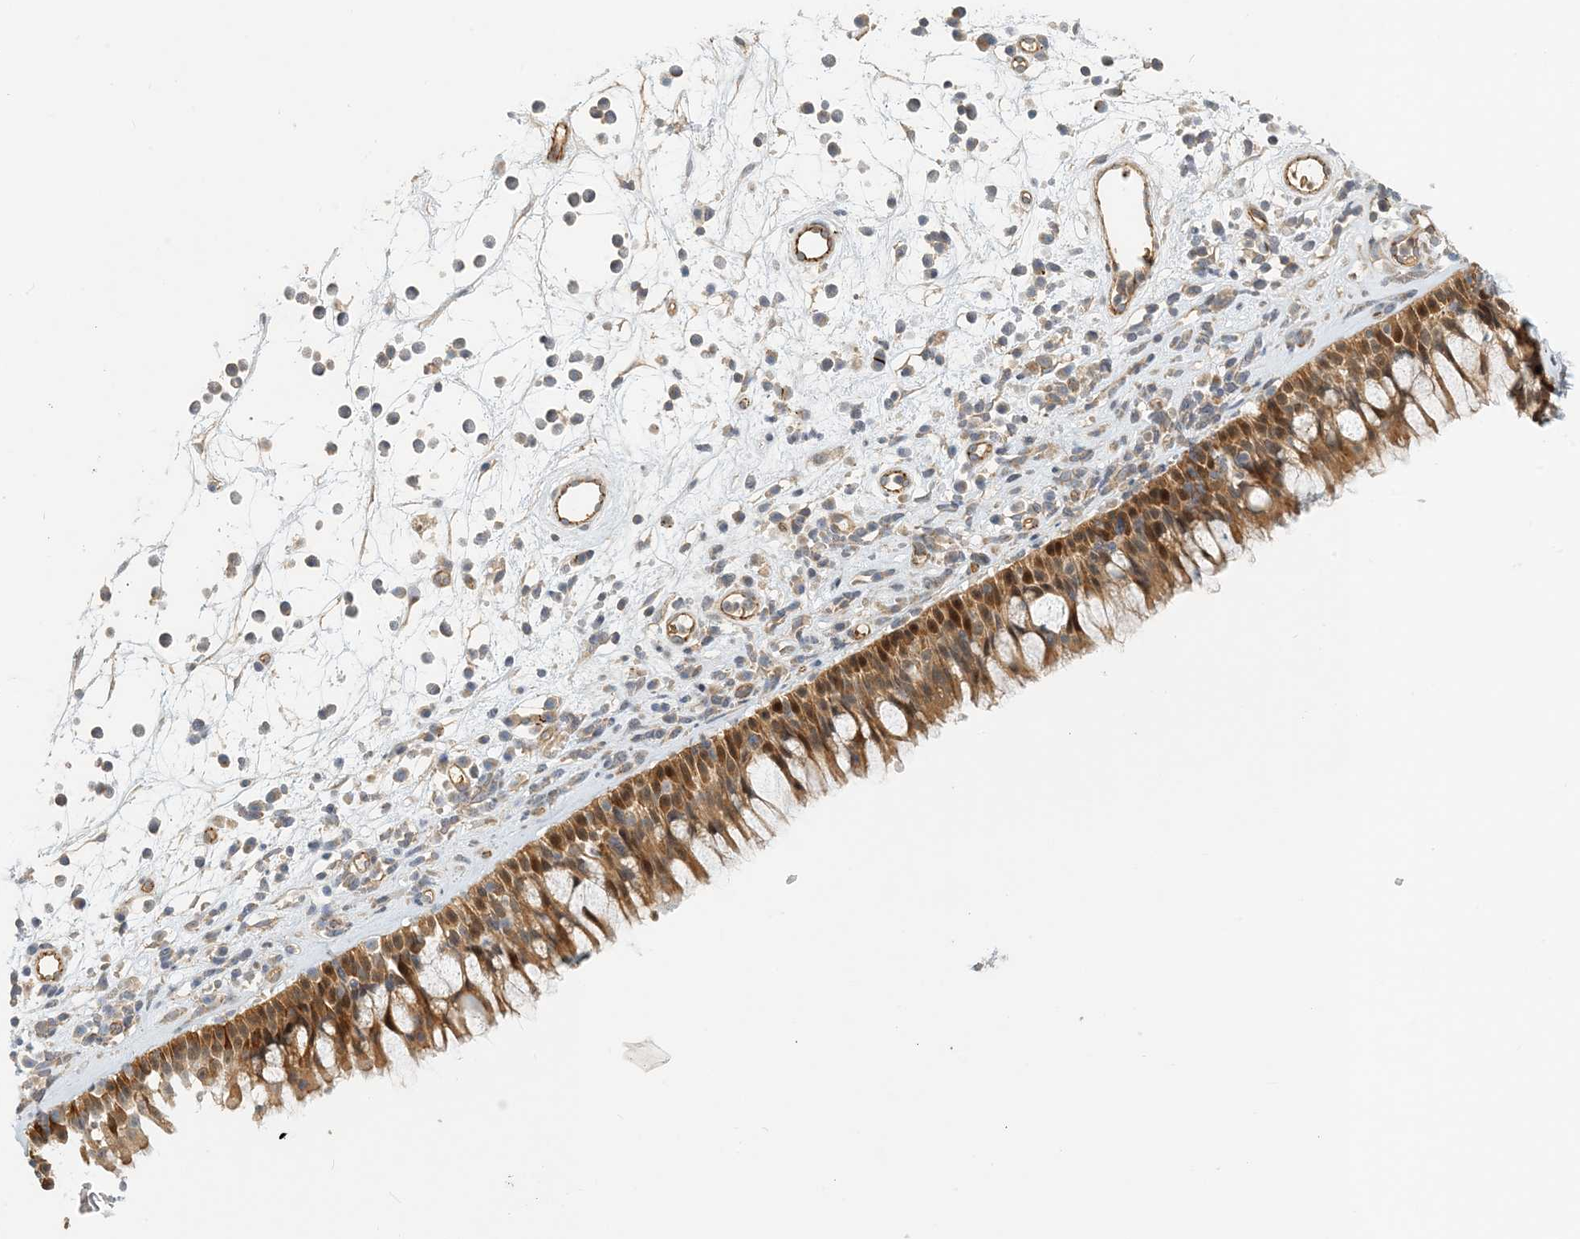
{"staining": {"intensity": "moderate", "quantity": ">75%", "location": "cytoplasmic/membranous,nuclear"}, "tissue": "nasopharynx", "cell_type": "Respiratory epithelial cells", "image_type": "normal", "snomed": [{"axis": "morphology", "description": "Normal tissue, NOS"}, {"axis": "morphology", "description": "Inflammation, NOS"}, {"axis": "morphology", "description": "Malignant melanoma, Metastatic site"}, {"axis": "topography", "description": "Nasopharynx"}], "caption": "This photomicrograph reveals IHC staining of normal human nasopharynx, with medium moderate cytoplasmic/membranous,nuclear expression in about >75% of respiratory epithelial cells.", "gene": "MAPKBP1", "patient": {"sex": "male", "age": 70}}